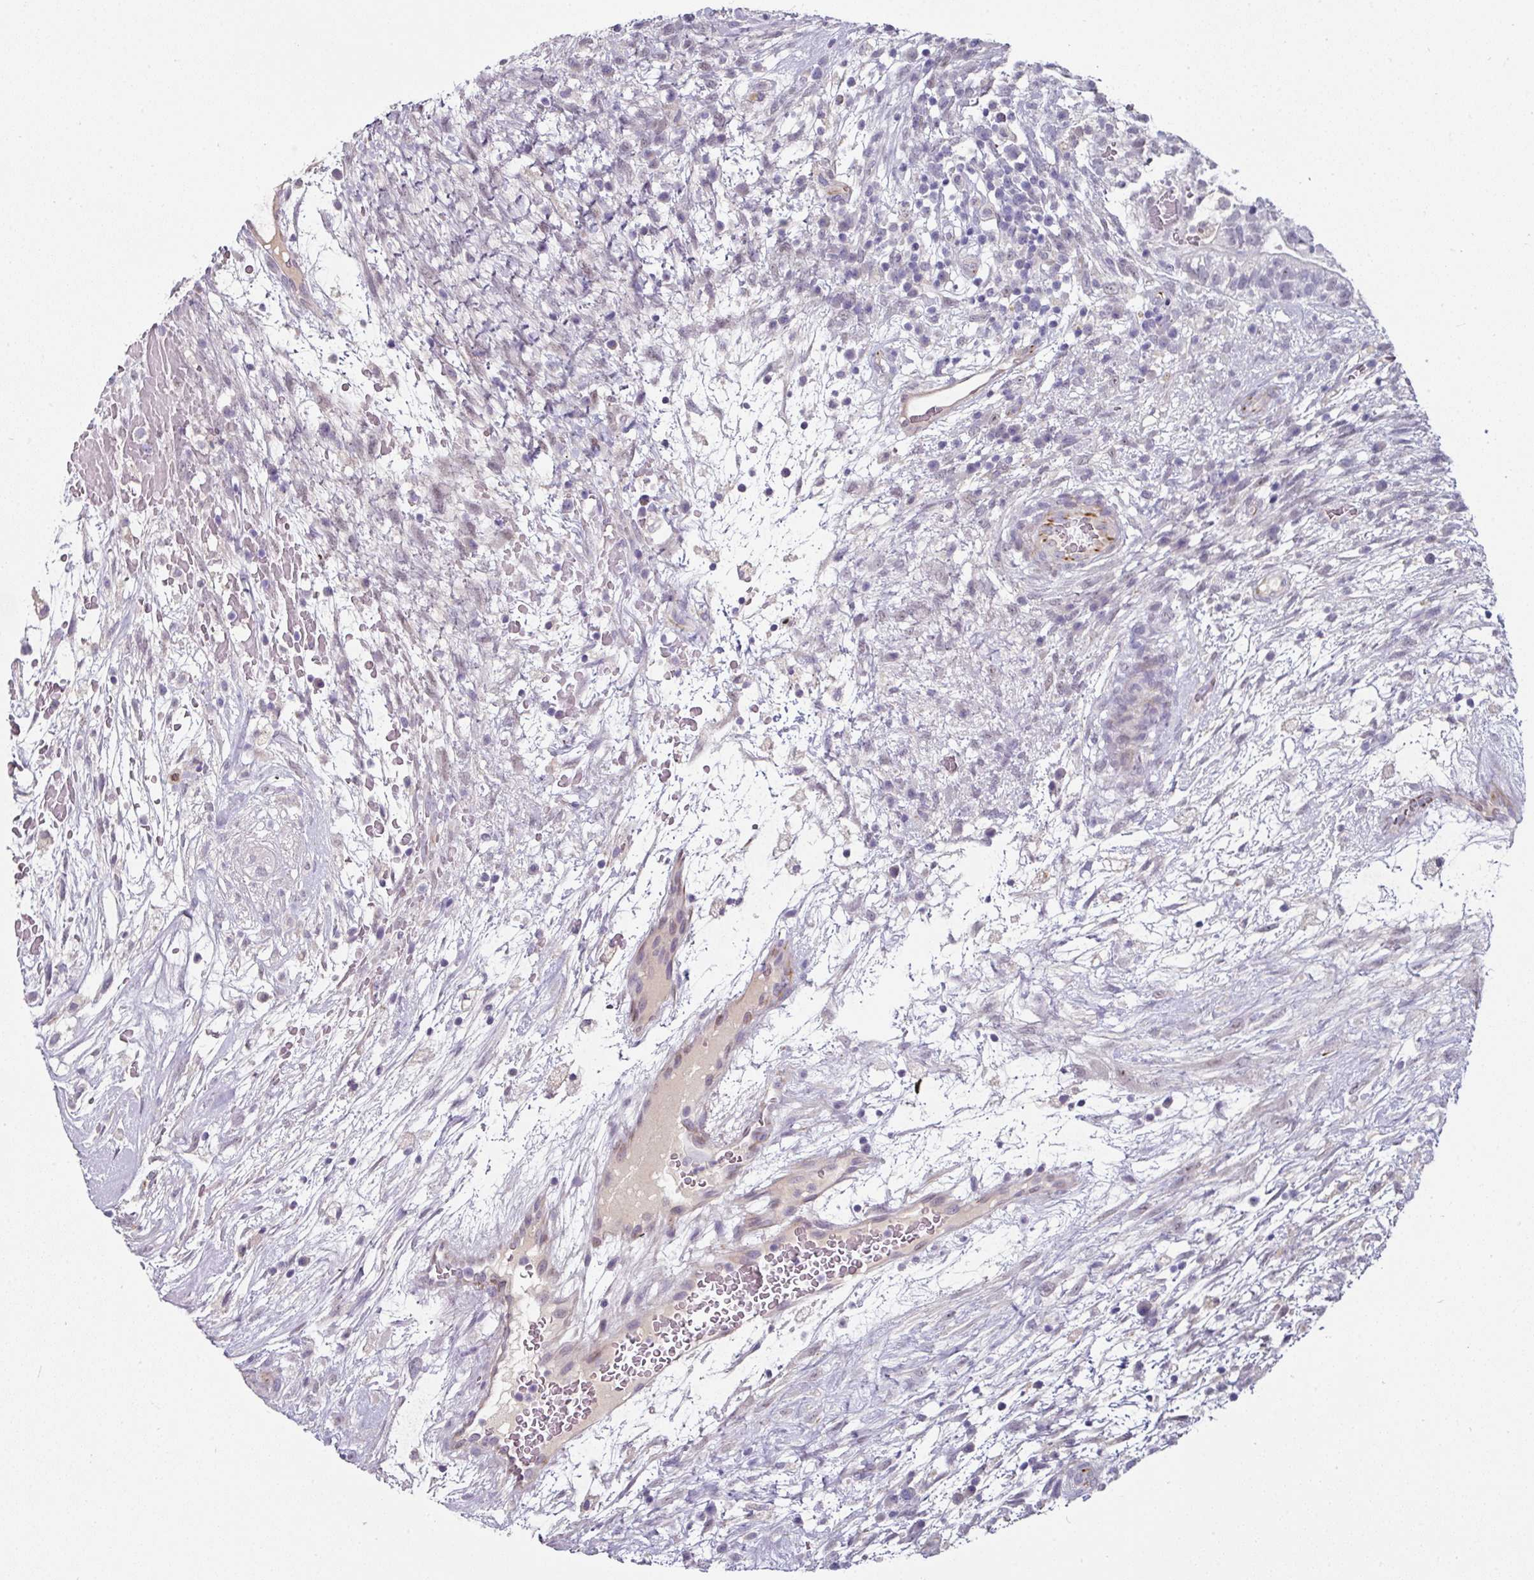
{"staining": {"intensity": "negative", "quantity": "none", "location": "none"}, "tissue": "testis cancer", "cell_type": "Tumor cells", "image_type": "cancer", "snomed": [{"axis": "morphology", "description": "Carcinoma, Embryonal, NOS"}, {"axis": "topography", "description": "Testis"}], "caption": "An image of testis embryonal carcinoma stained for a protein exhibits no brown staining in tumor cells. (DAB (3,3'-diaminobenzidine) immunohistochemistry (IHC) visualized using brightfield microscopy, high magnification).", "gene": "EYA3", "patient": {"sex": "male", "age": 32}}